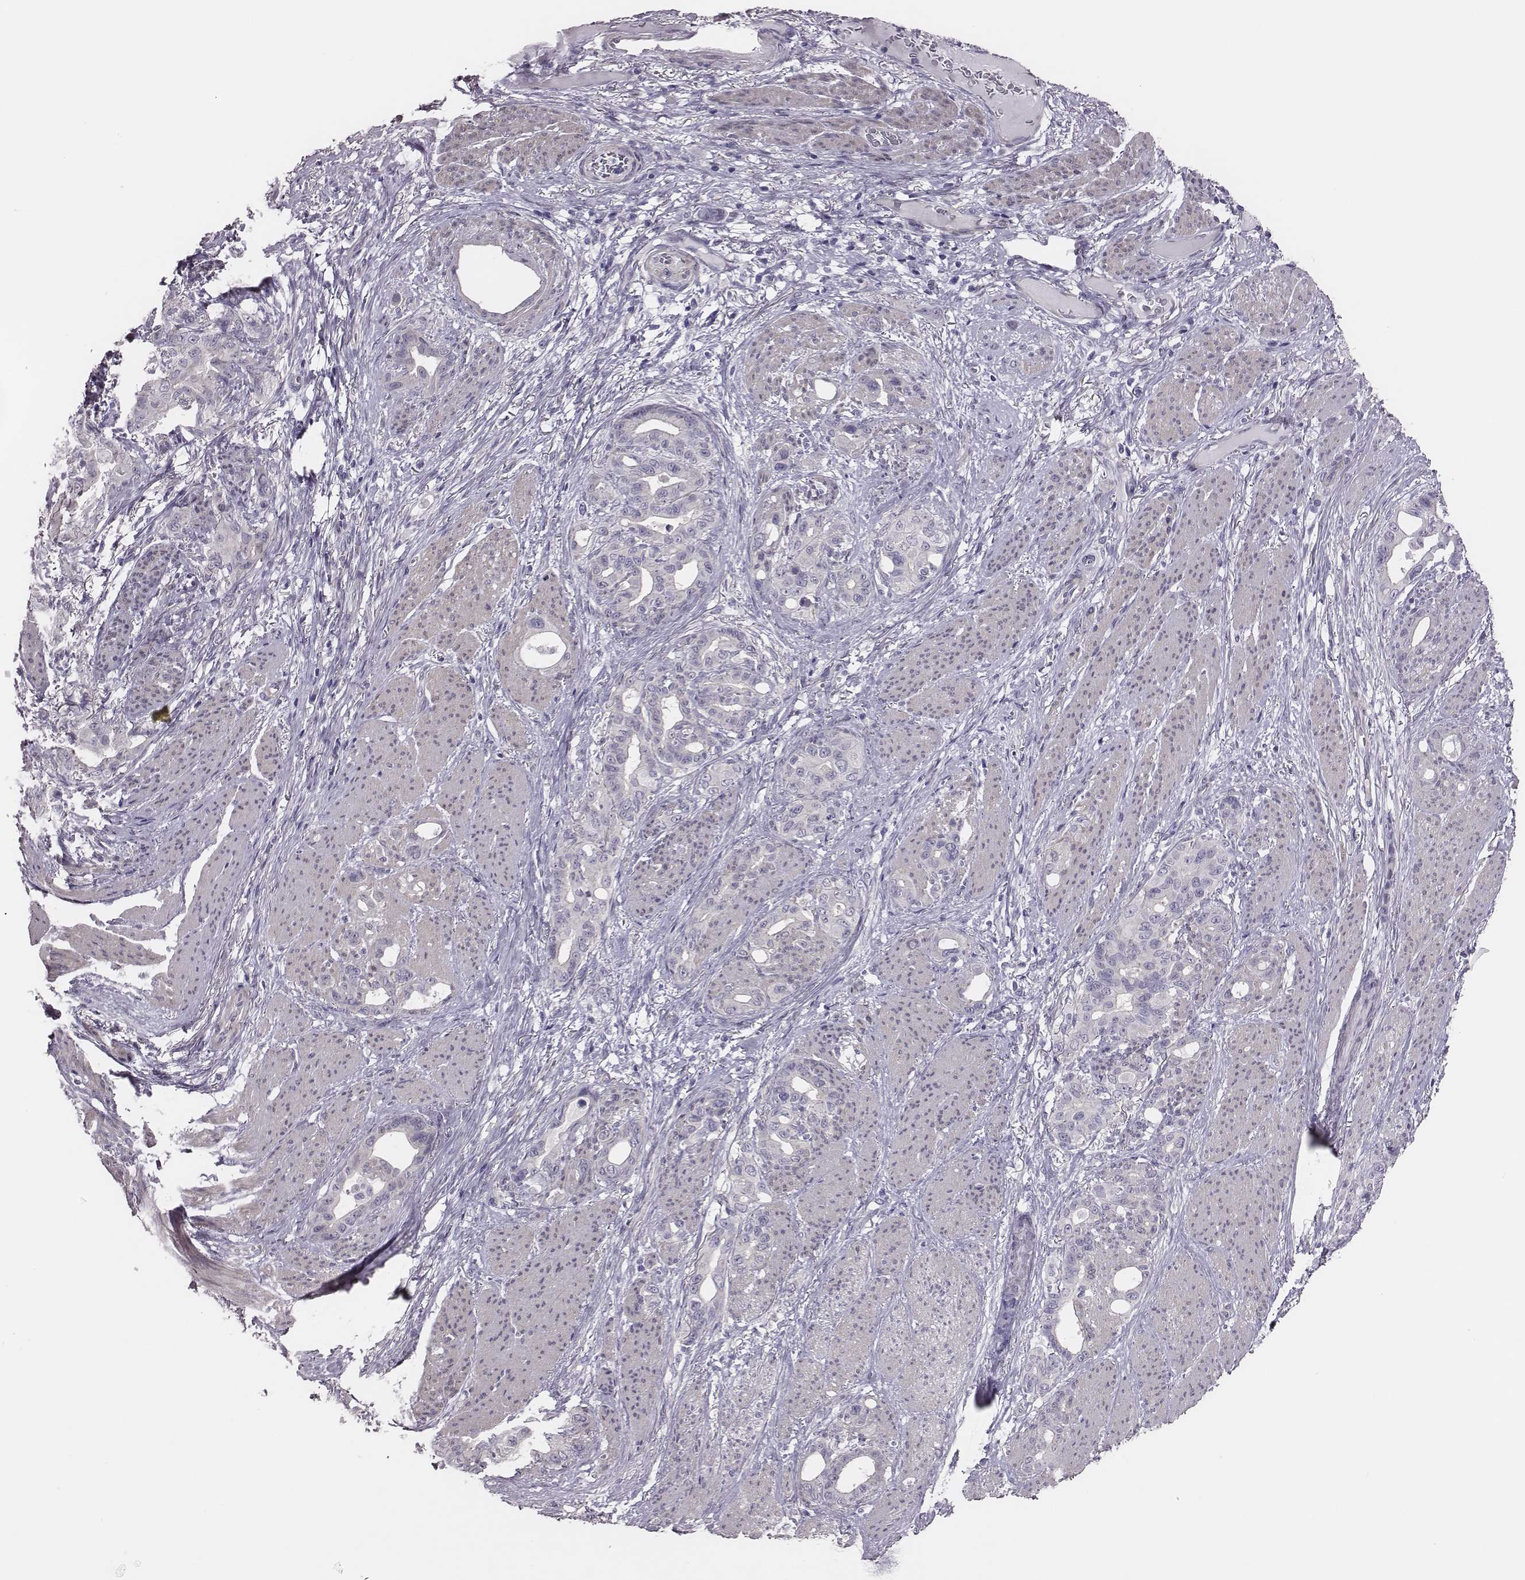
{"staining": {"intensity": "negative", "quantity": "none", "location": "none"}, "tissue": "stomach cancer", "cell_type": "Tumor cells", "image_type": "cancer", "snomed": [{"axis": "morphology", "description": "Normal tissue, NOS"}, {"axis": "morphology", "description": "Adenocarcinoma, NOS"}, {"axis": "topography", "description": "Esophagus"}, {"axis": "topography", "description": "Stomach, upper"}], "caption": "A high-resolution histopathology image shows IHC staining of adenocarcinoma (stomach), which shows no significant staining in tumor cells. The staining was performed using DAB to visualize the protein expression in brown, while the nuclei were stained in blue with hematoxylin (Magnification: 20x).", "gene": "SCML2", "patient": {"sex": "male", "age": 62}}